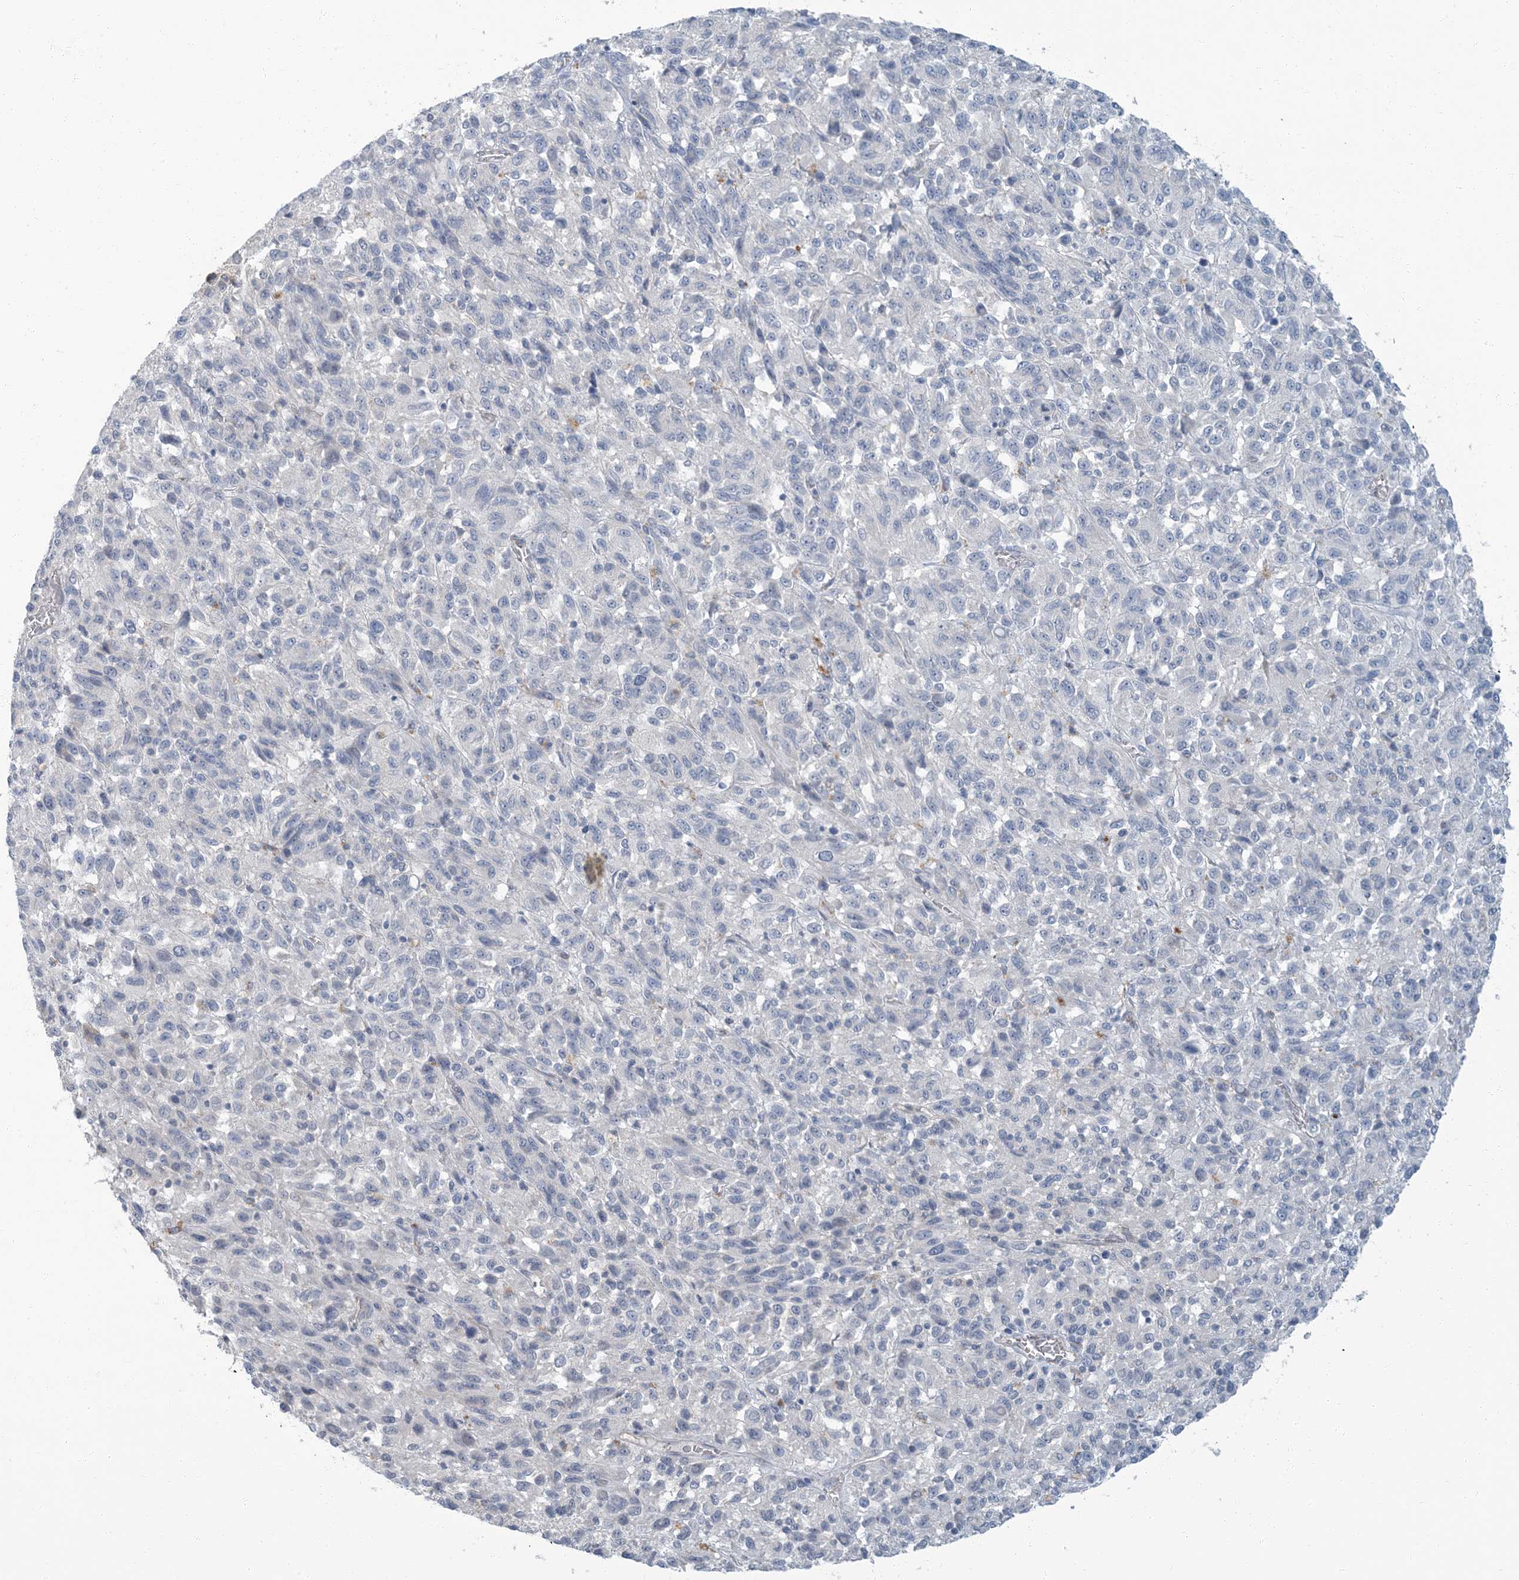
{"staining": {"intensity": "negative", "quantity": "none", "location": "none"}, "tissue": "melanoma", "cell_type": "Tumor cells", "image_type": "cancer", "snomed": [{"axis": "morphology", "description": "Malignant melanoma, Metastatic site"}, {"axis": "topography", "description": "Lung"}], "caption": "Tumor cells are negative for brown protein staining in melanoma.", "gene": "EPHA4", "patient": {"sex": "male", "age": 64}}